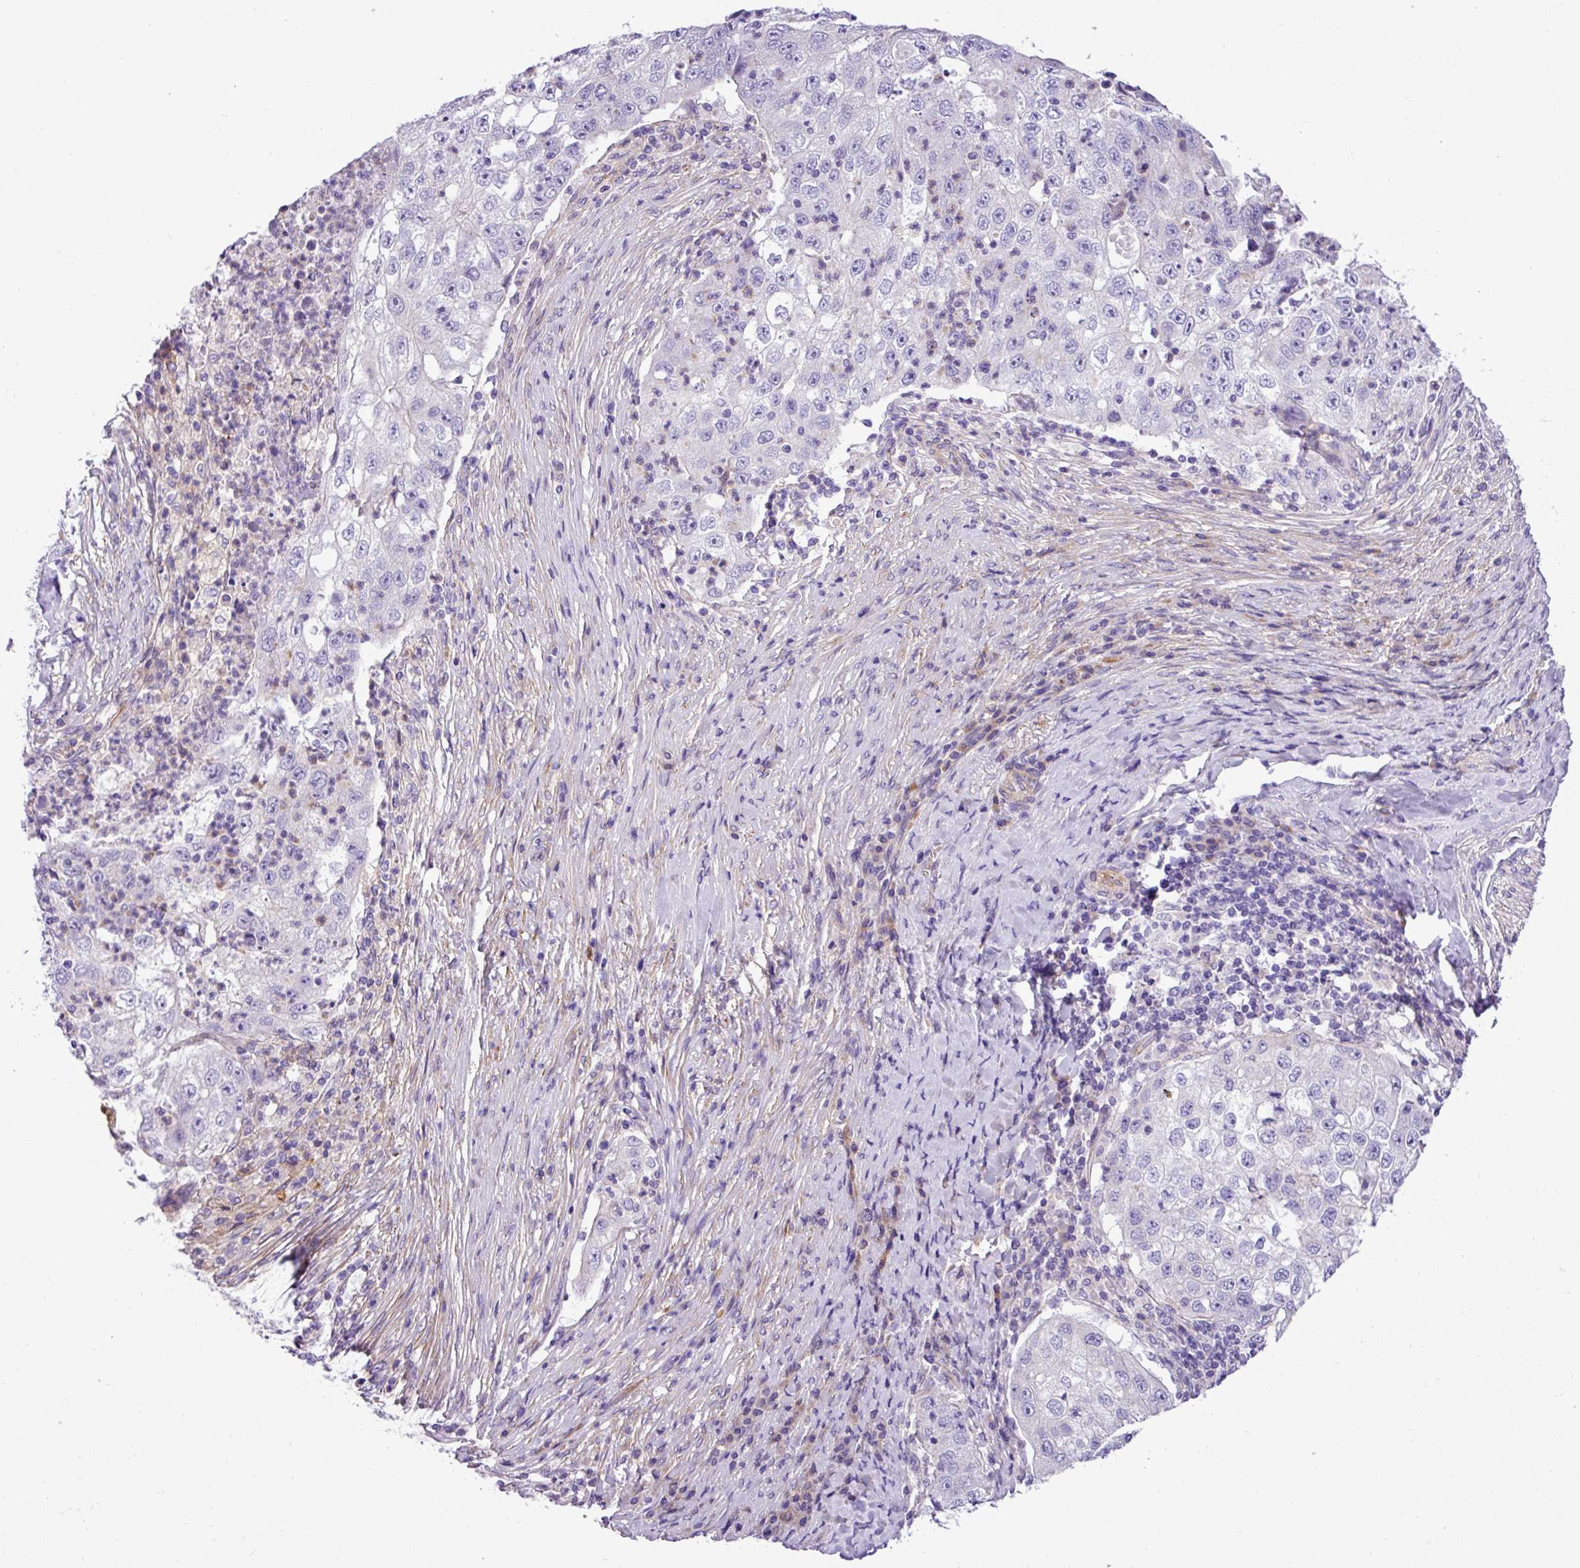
{"staining": {"intensity": "negative", "quantity": "none", "location": "none"}, "tissue": "lung cancer", "cell_type": "Tumor cells", "image_type": "cancer", "snomed": [{"axis": "morphology", "description": "Squamous cell carcinoma, NOS"}, {"axis": "topography", "description": "Lung"}], "caption": "This histopathology image is of squamous cell carcinoma (lung) stained with IHC to label a protein in brown with the nuclei are counter-stained blue. There is no positivity in tumor cells.", "gene": "C11orf91", "patient": {"sex": "male", "age": 64}}